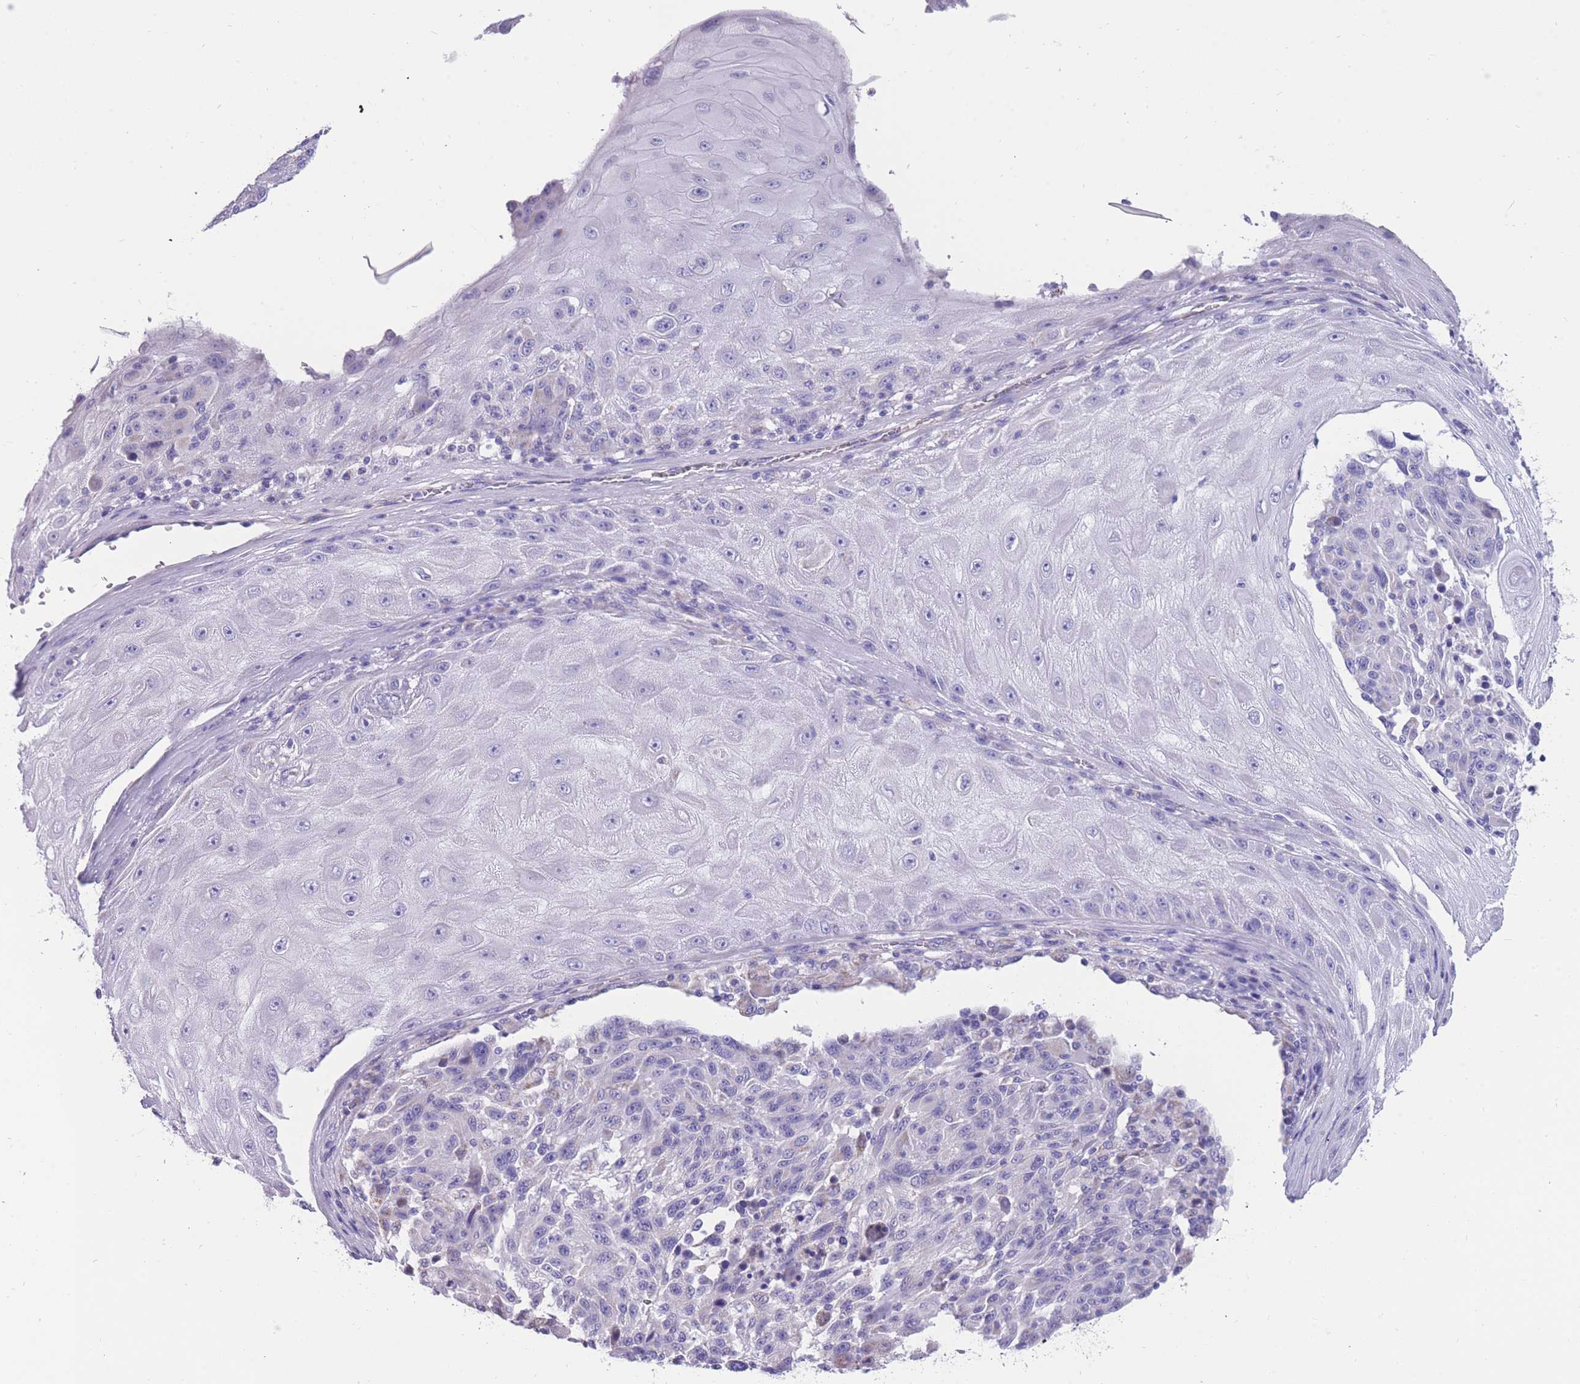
{"staining": {"intensity": "negative", "quantity": "none", "location": "none"}, "tissue": "melanoma", "cell_type": "Tumor cells", "image_type": "cancer", "snomed": [{"axis": "morphology", "description": "Malignant melanoma, NOS"}, {"axis": "topography", "description": "Skin"}], "caption": "The histopathology image exhibits no significant staining in tumor cells of malignant melanoma. (Stains: DAB immunohistochemistry (IHC) with hematoxylin counter stain, Microscopy: brightfield microscopy at high magnification).", "gene": "INTS2", "patient": {"sex": "male", "age": 53}}